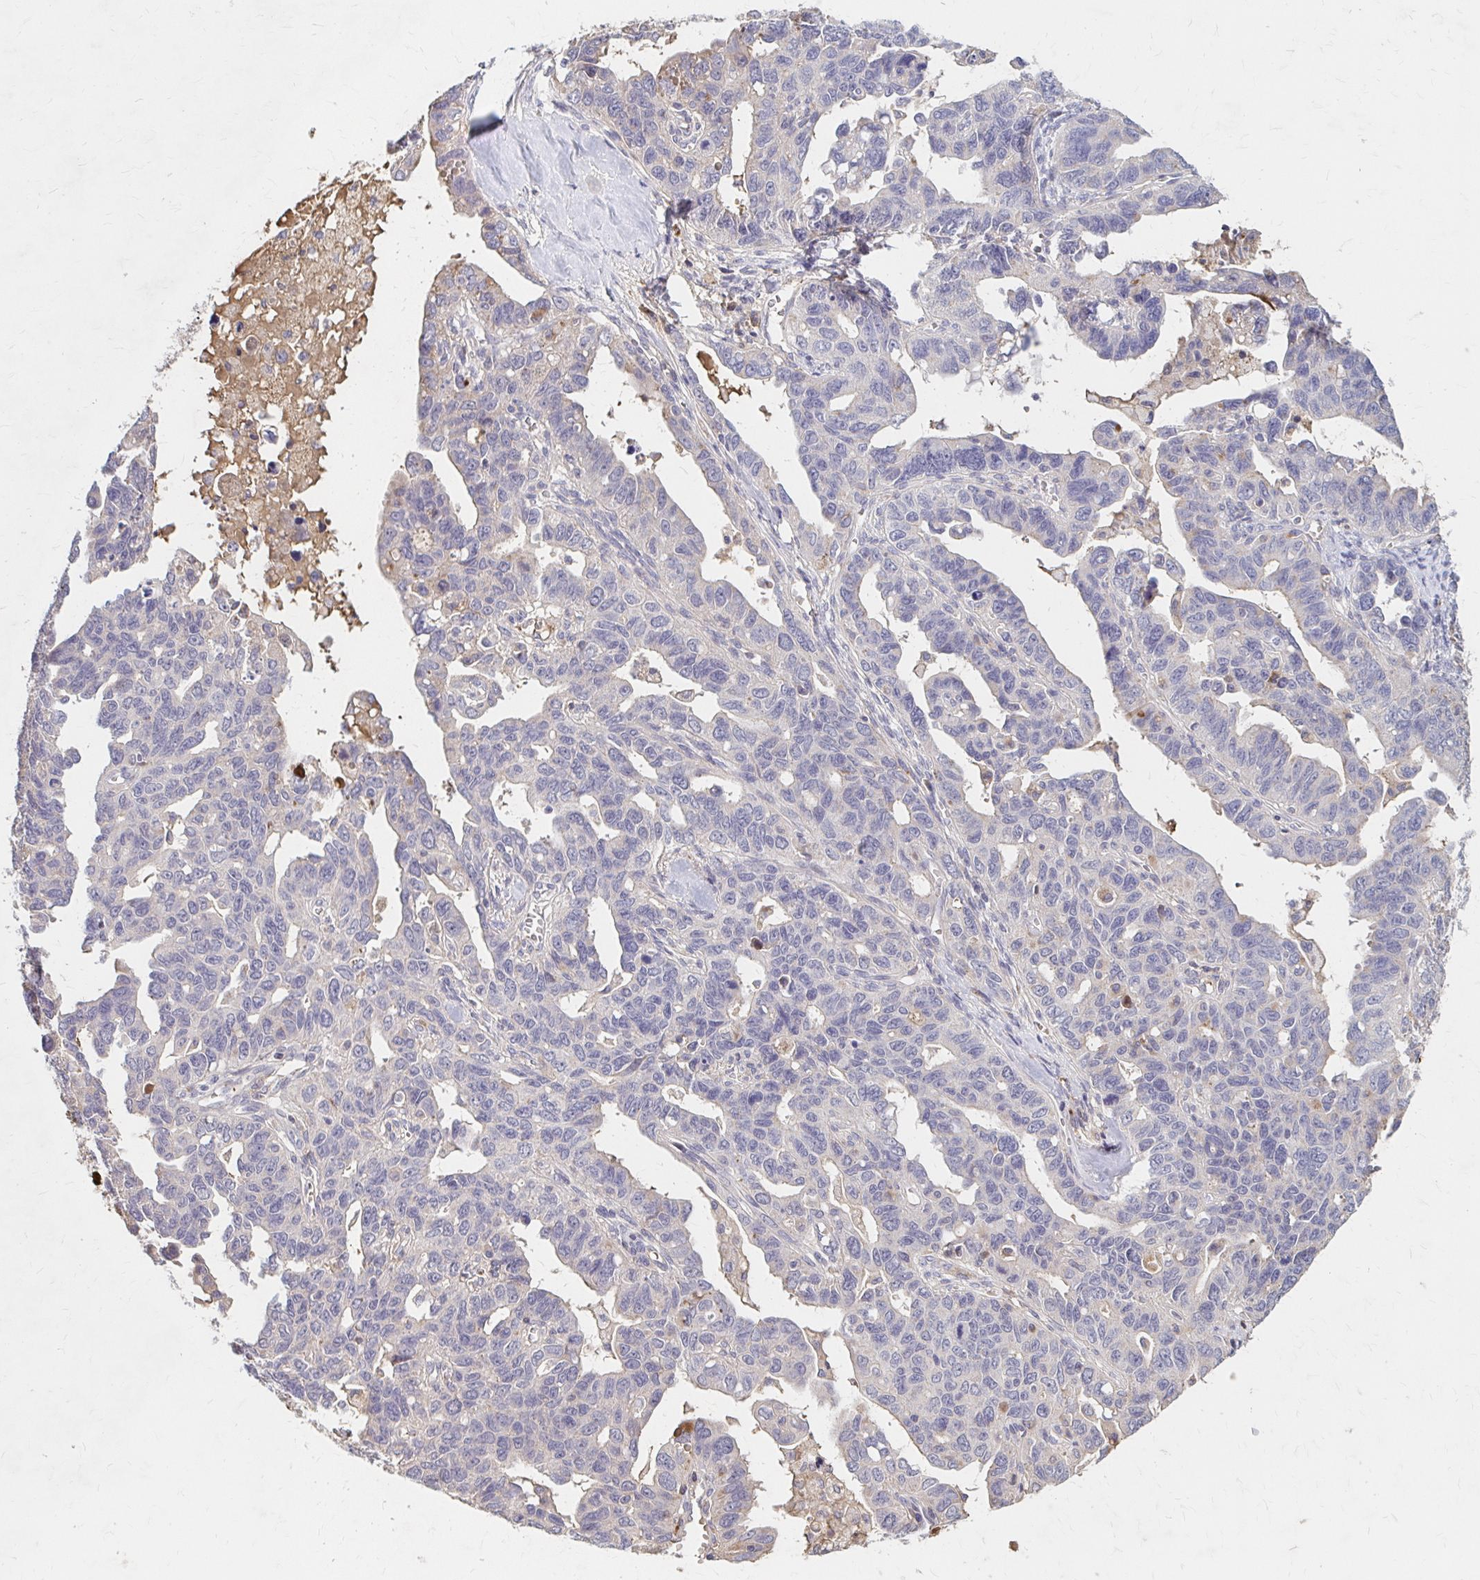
{"staining": {"intensity": "negative", "quantity": "none", "location": "none"}, "tissue": "ovarian cancer", "cell_type": "Tumor cells", "image_type": "cancer", "snomed": [{"axis": "morphology", "description": "Cystadenocarcinoma, serous, NOS"}, {"axis": "topography", "description": "Ovary"}], "caption": "High power microscopy image of an immunohistochemistry micrograph of serous cystadenocarcinoma (ovarian), revealing no significant expression in tumor cells.", "gene": "HMGCS2", "patient": {"sex": "female", "age": 69}}